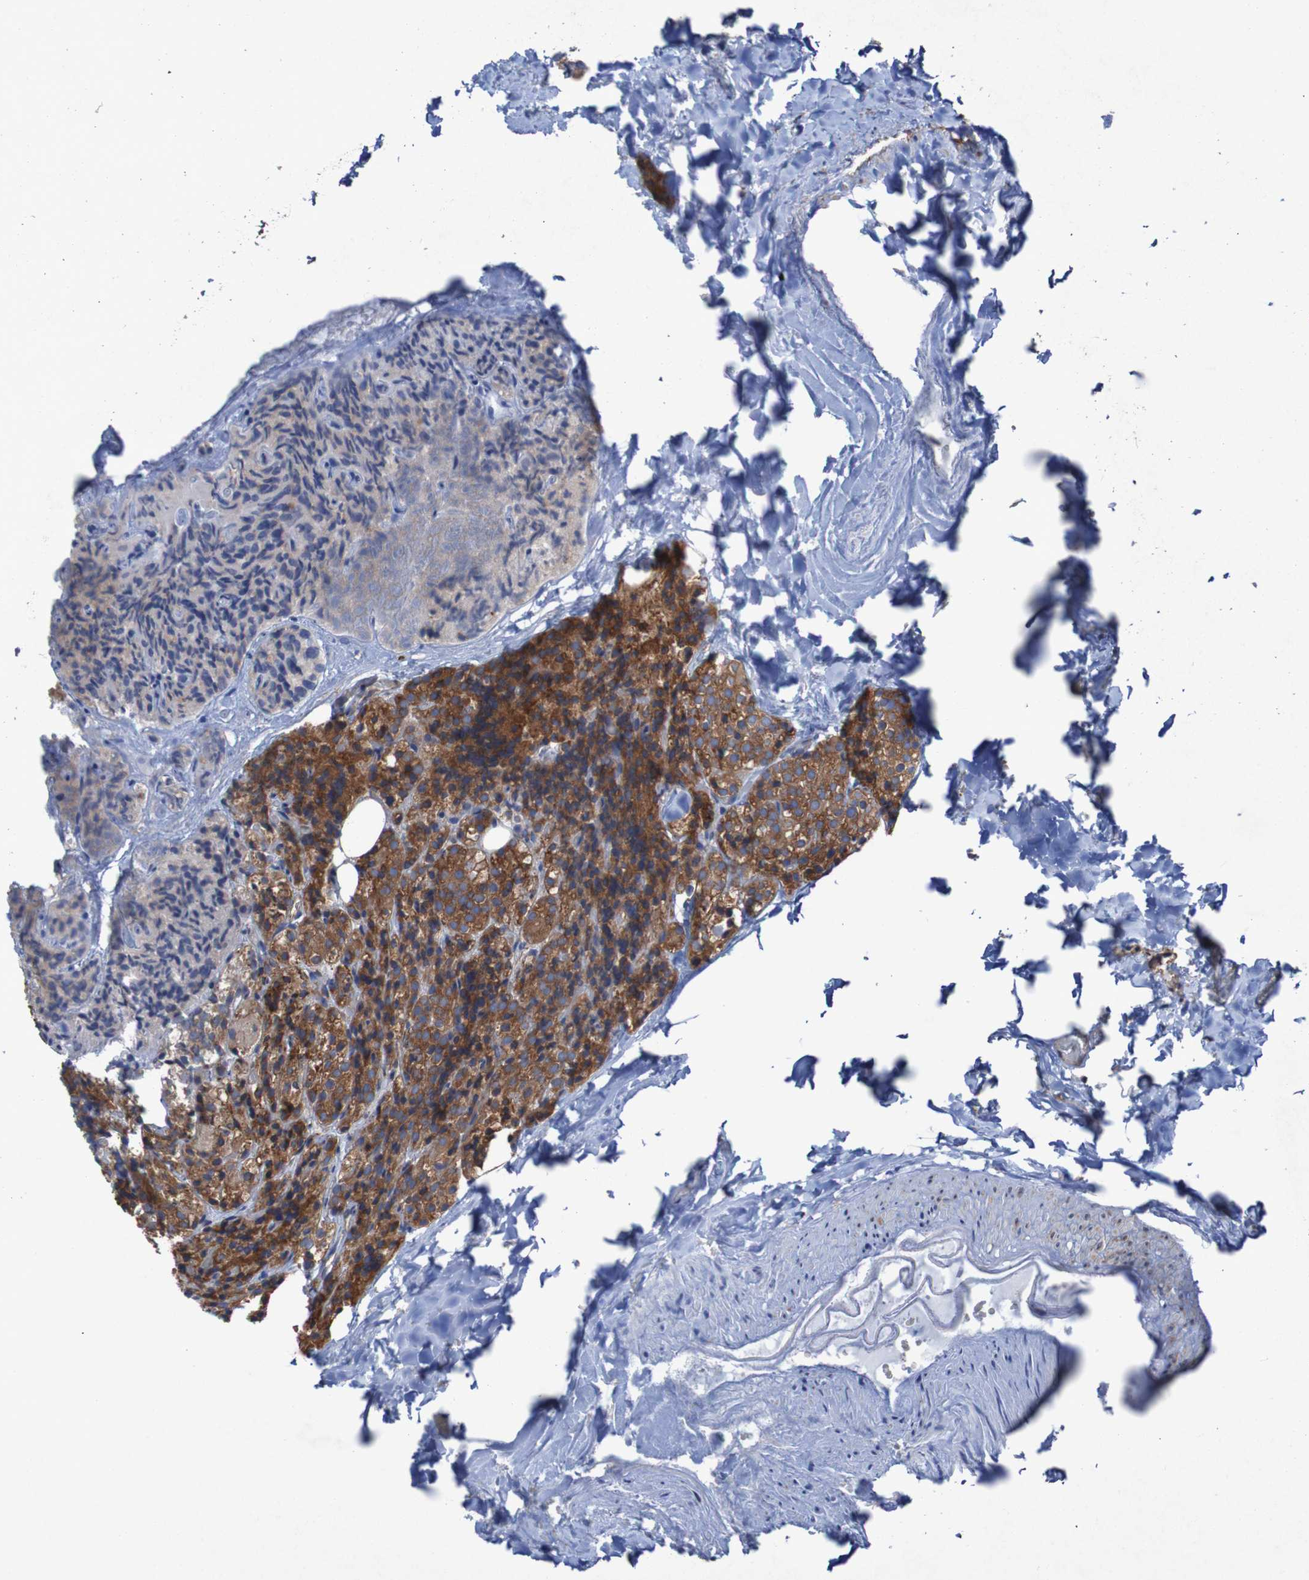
{"staining": {"intensity": "strong", "quantity": ">75%", "location": "cytoplasmic/membranous"}, "tissue": "parathyroid gland", "cell_type": "Glandular cells", "image_type": "normal", "snomed": [{"axis": "morphology", "description": "Normal tissue, NOS"}, {"axis": "morphology", "description": "Atrophy, NOS"}, {"axis": "topography", "description": "Parathyroid gland"}], "caption": "A histopathology image of human parathyroid gland stained for a protein shows strong cytoplasmic/membranous brown staining in glandular cells. The protein of interest is shown in brown color, while the nuclei are stained blue.", "gene": "RPL10L", "patient": {"sex": "female", "age": 54}}